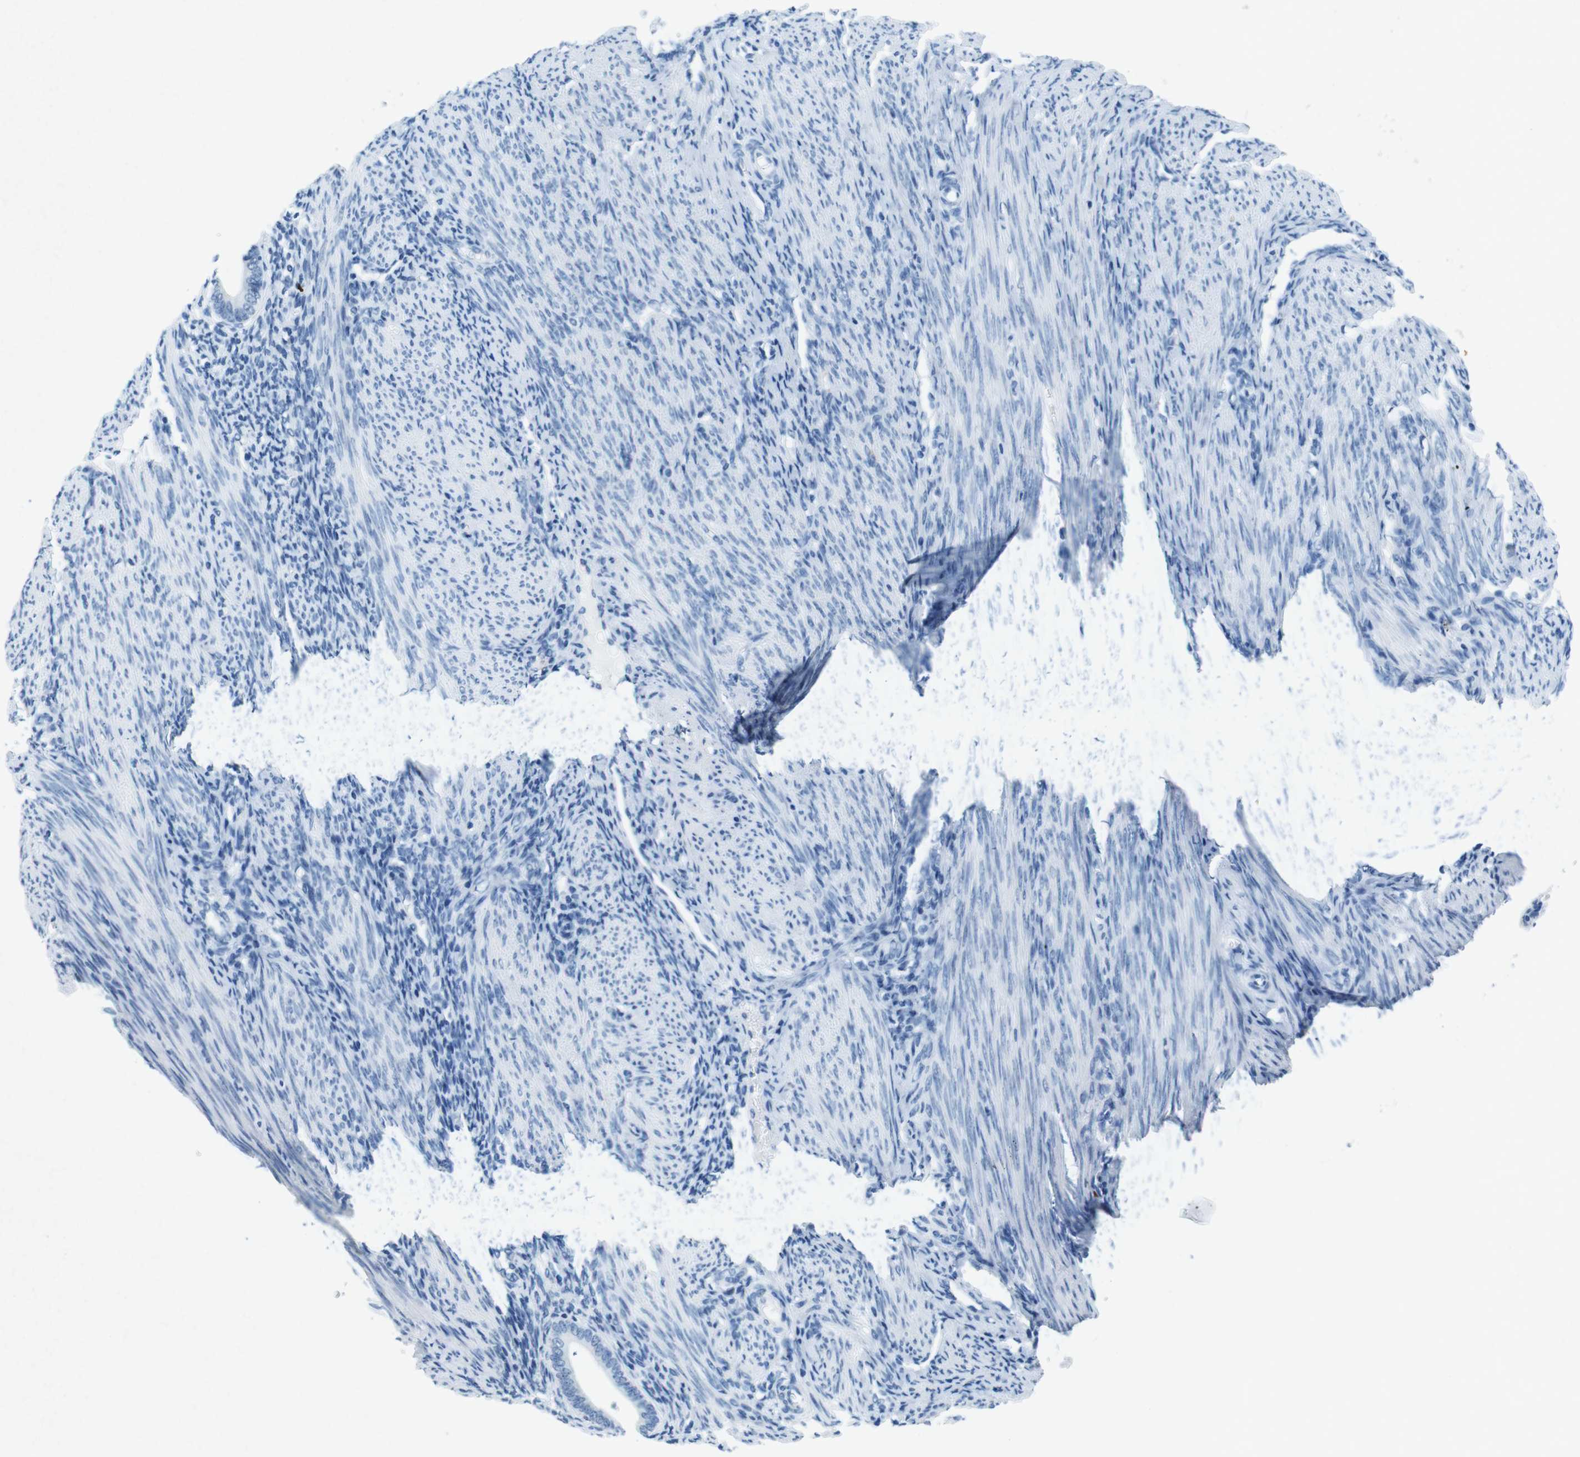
{"staining": {"intensity": "negative", "quantity": "none", "location": "none"}, "tissue": "endometrium", "cell_type": "Cells in endometrial stroma", "image_type": "normal", "snomed": [{"axis": "morphology", "description": "Normal tissue, NOS"}, {"axis": "topography", "description": "Uterus"}, {"axis": "topography", "description": "Endometrium"}], "caption": "The histopathology image exhibits no staining of cells in endometrial stroma in normal endometrium.", "gene": "CTAG1B", "patient": {"sex": "female", "age": 33}}